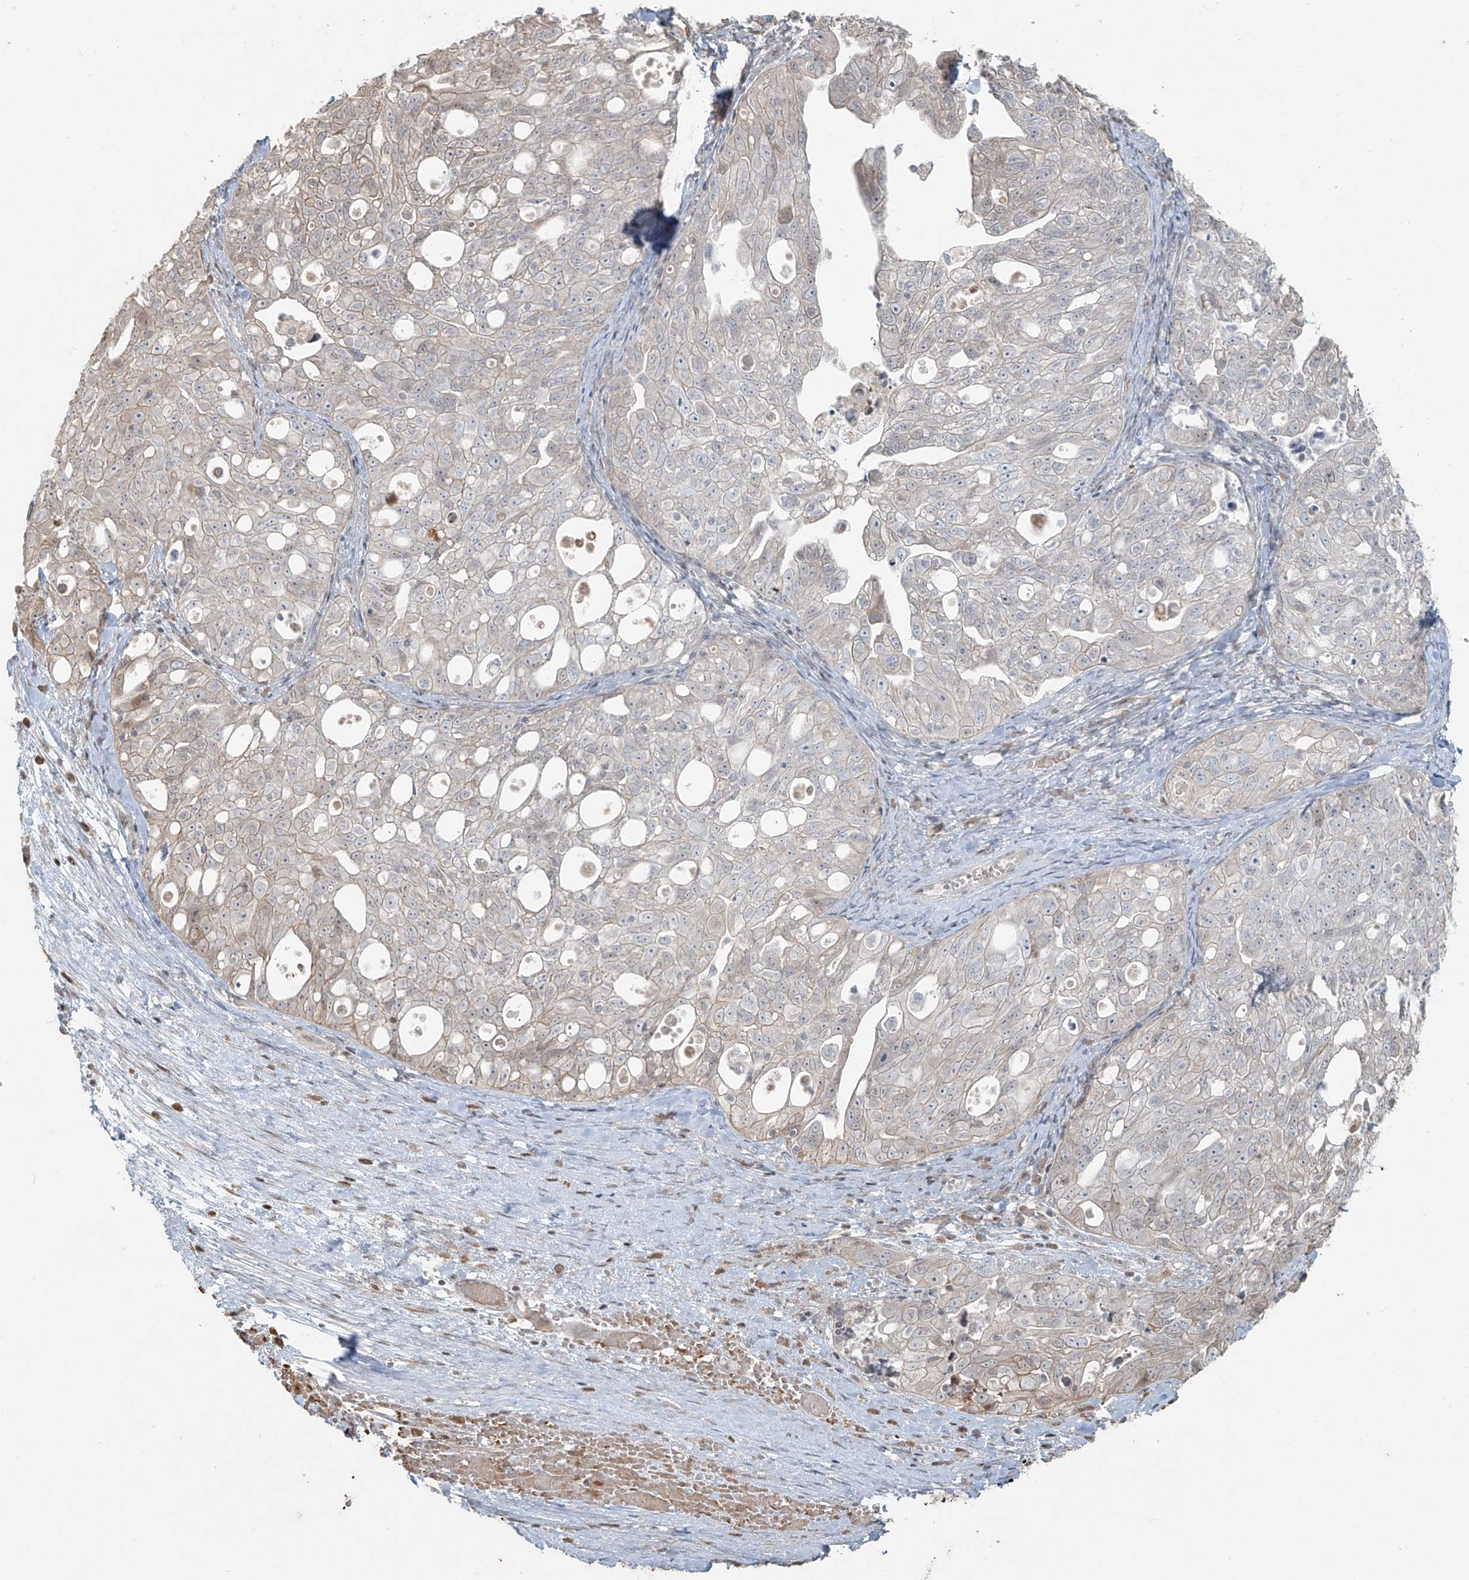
{"staining": {"intensity": "negative", "quantity": "none", "location": "none"}, "tissue": "ovarian cancer", "cell_type": "Tumor cells", "image_type": "cancer", "snomed": [{"axis": "morphology", "description": "Carcinoma, NOS"}, {"axis": "morphology", "description": "Cystadenocarcinoma, serous, NOS"}, {"axis": "topography", "description": "Ovary"}], "caption": "High magnification brightfield microscopy of ovarian carcinoma stained with DAB (3,3'-diaminobenzidine) (brown) and counterstained with hematoxylin (blue): tumor cells show no significant expression.", "gene": "TTC22", "patient": {"sex": "female", "age": 69}}